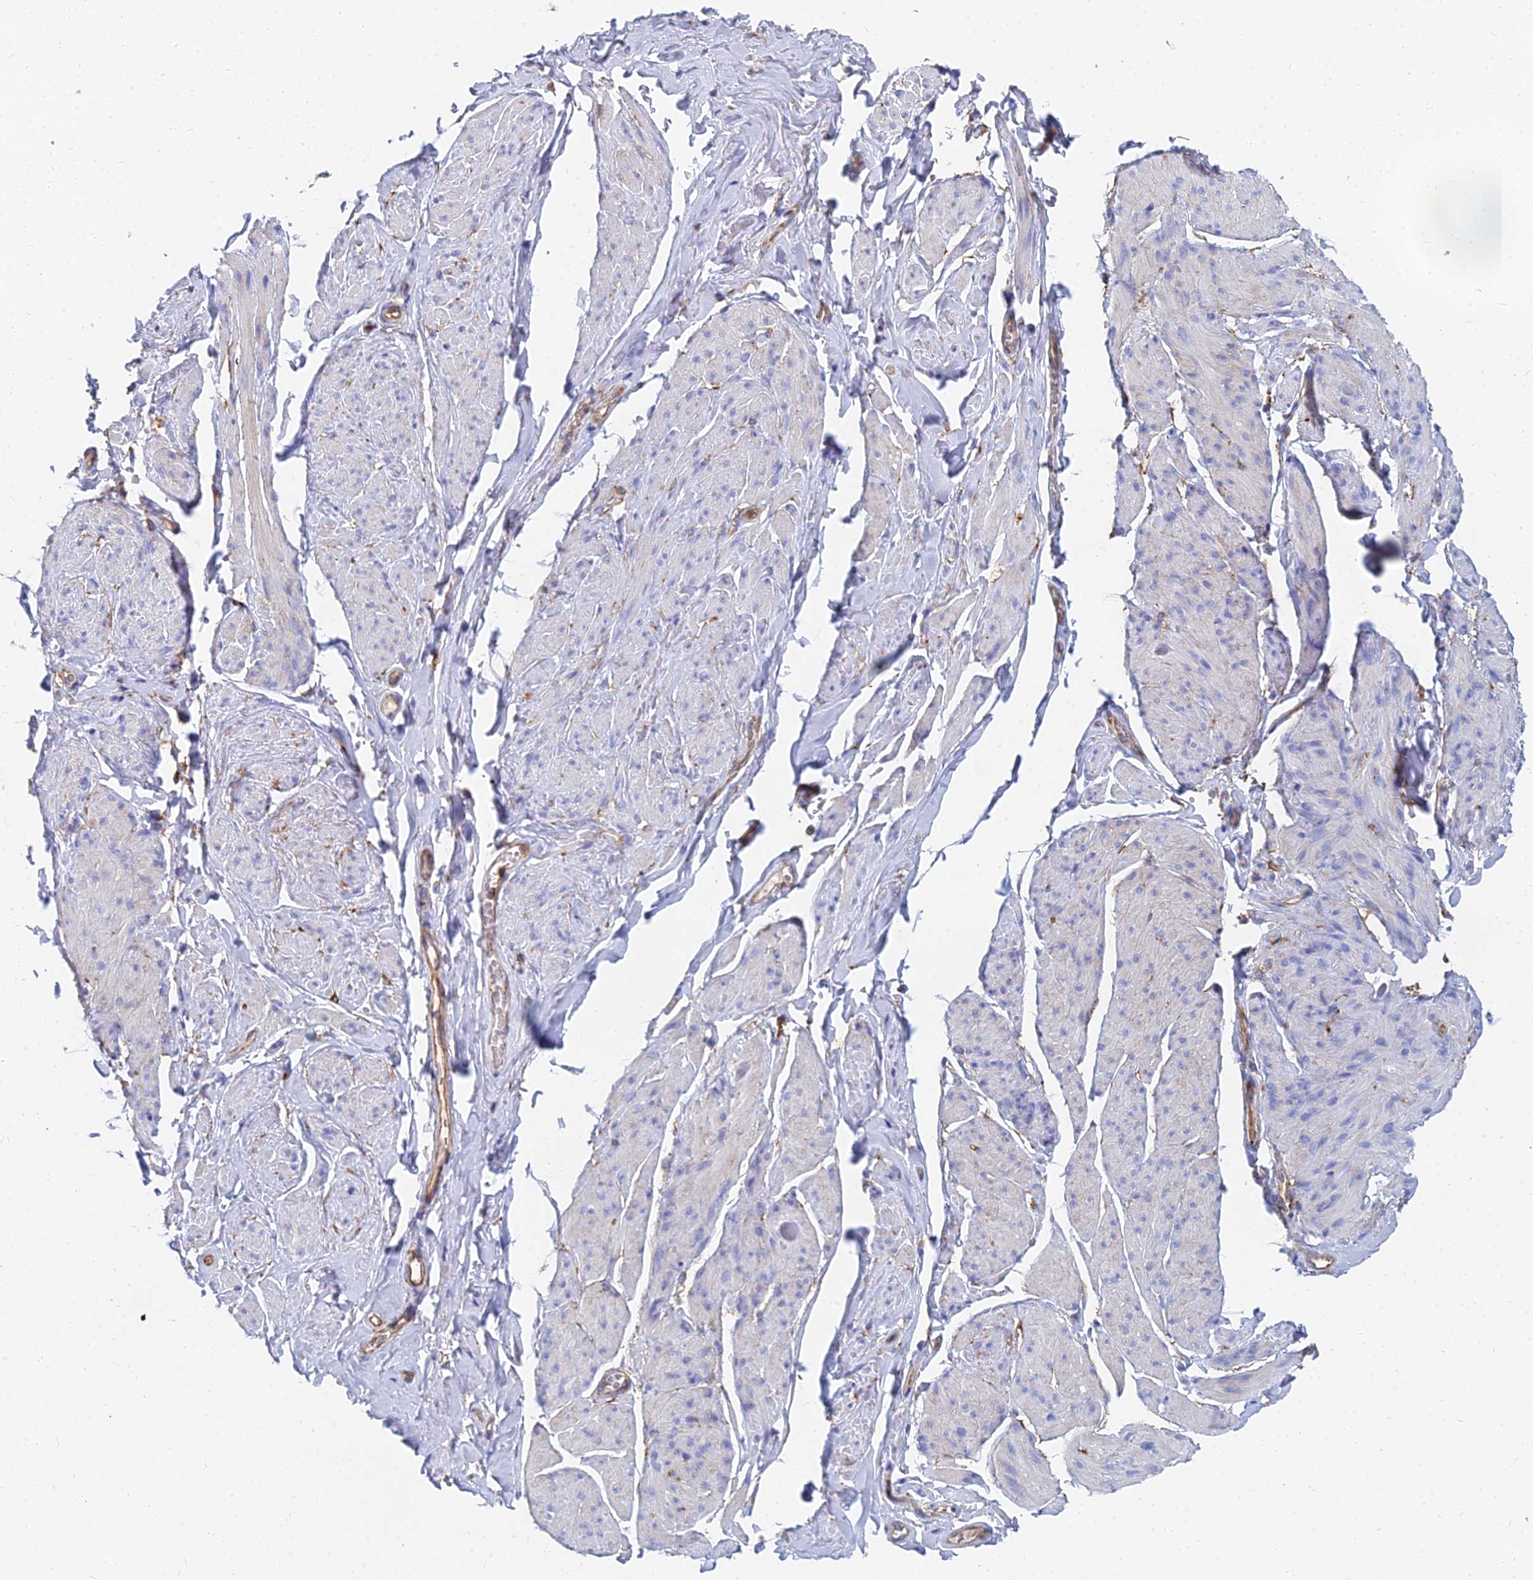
{"staining": {"intensity": "weak", "quantity": "25%-75%", "location": "cytoplasmic/membranous"}, "tissue": "smooth muscle", "cell_type": "Smooth muscle cells", "image_type": "normal", "snomed": [{"axis": "morphology", "description": "Normal tissue, NOS"}, {"axis": "topography", "description": "Smooth muscle"}, {"axis": "topography", "description": "Peripheral nerve tissue"}], "caption": "Brown immunohistochemical staining in benign human smooth muscle demonstrates weak cytoplasmic/membranous positivity in approximately 25%-75% of smooth muscle cells. (IHC, brightfield microscopy, high magnification).", "gene": "FFAR3", "patient": {"sex": "male", "age": 69}}